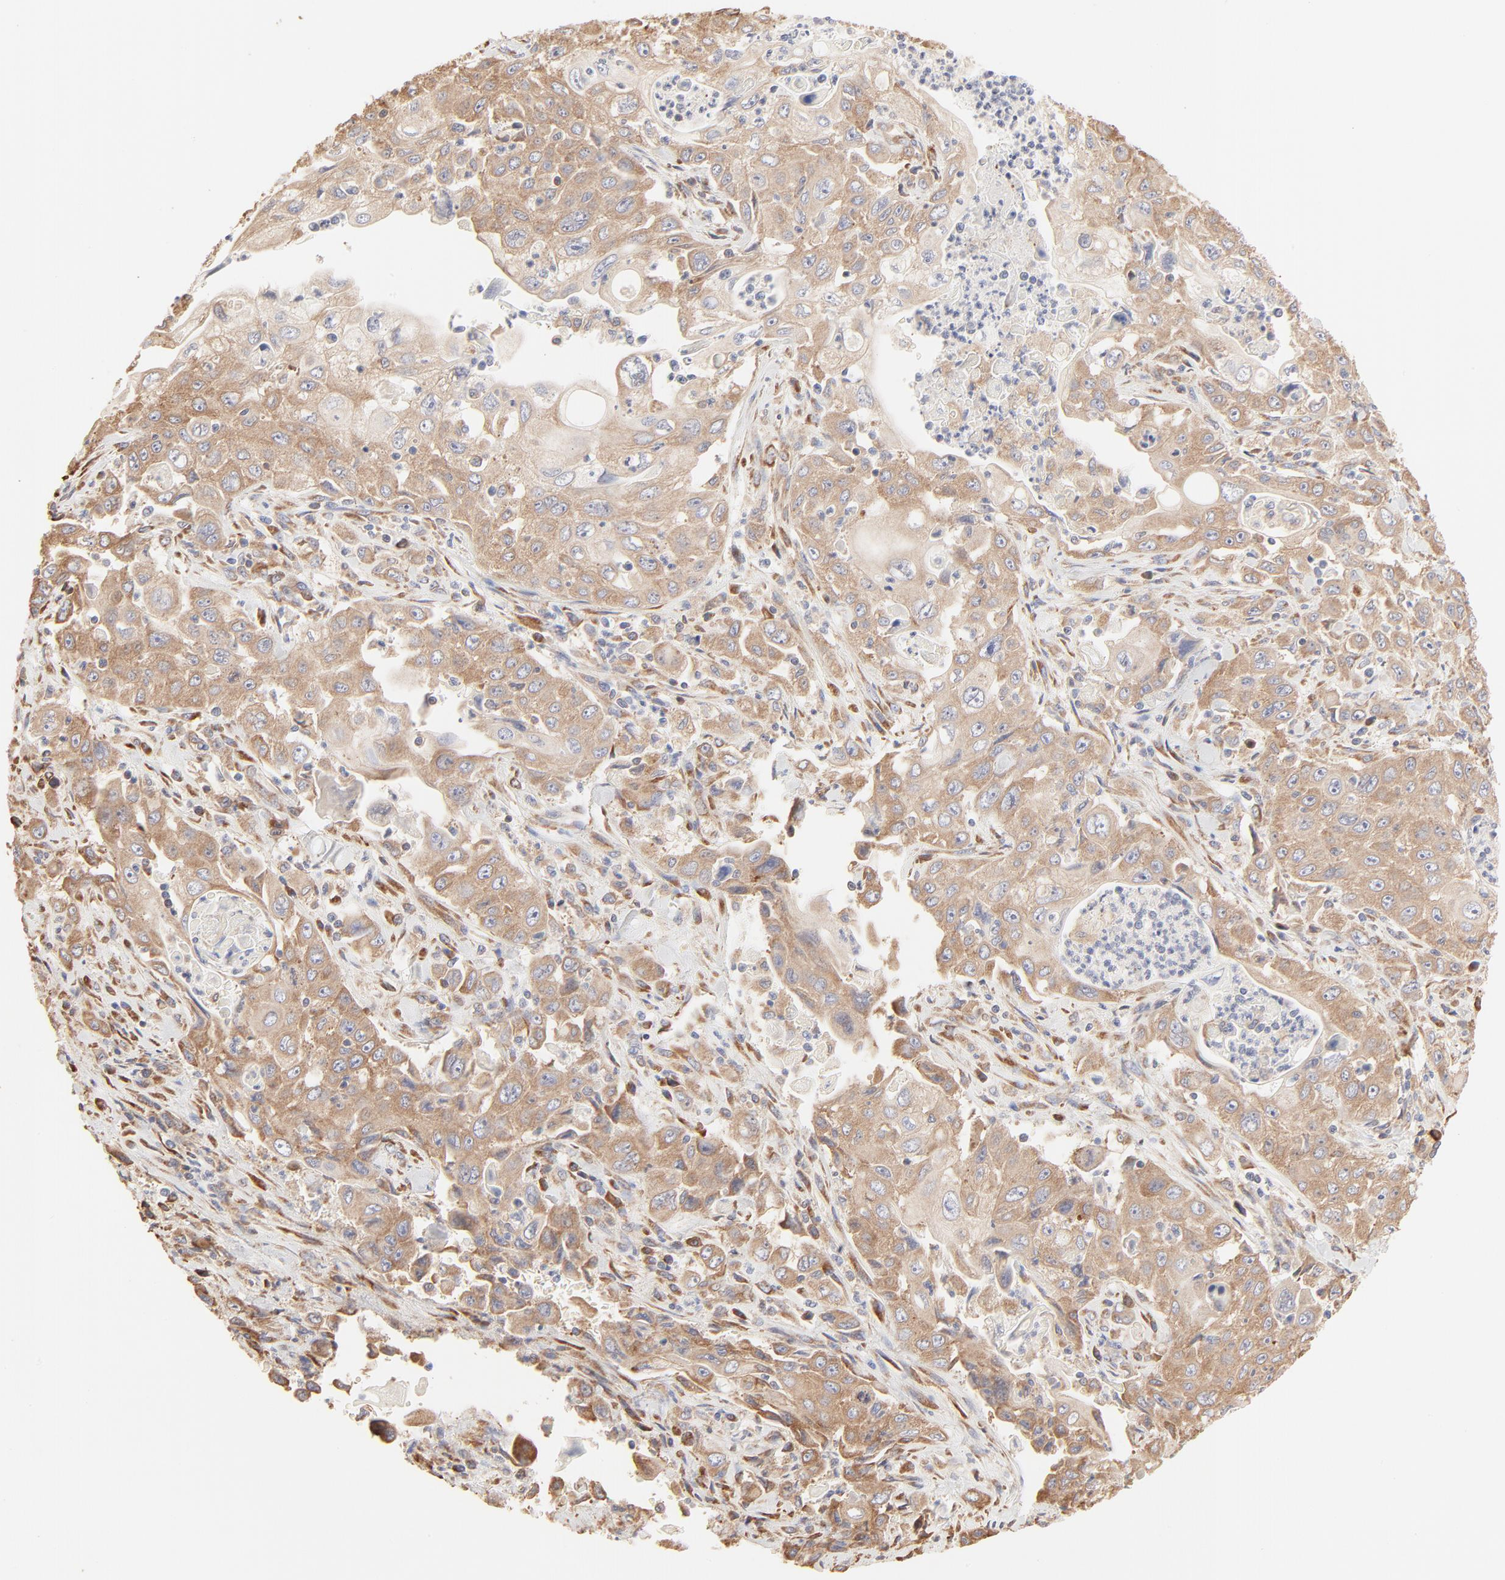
{"staining": {"intensity": "moderate", "quantity": ">75%", "location": "cytoplasmic/membranous"}, "tissue": "pancreatic cancer", "cell_type": "Tumor cells", "image_type": "cancer", "snomed": [{"axis": "morphology", "description": "Adenocarcinoma, NOS"}, {"axis": "topography", "description": "Pancreas"}], "caption": "Brown immunohistochemical staining in pancreatic cancer reveals moderate cytoplasmic/membranous expression in approximately >75% of tumor cells.", "gene": "RPS20", "patient": {"sex": "male", "age": 70}}